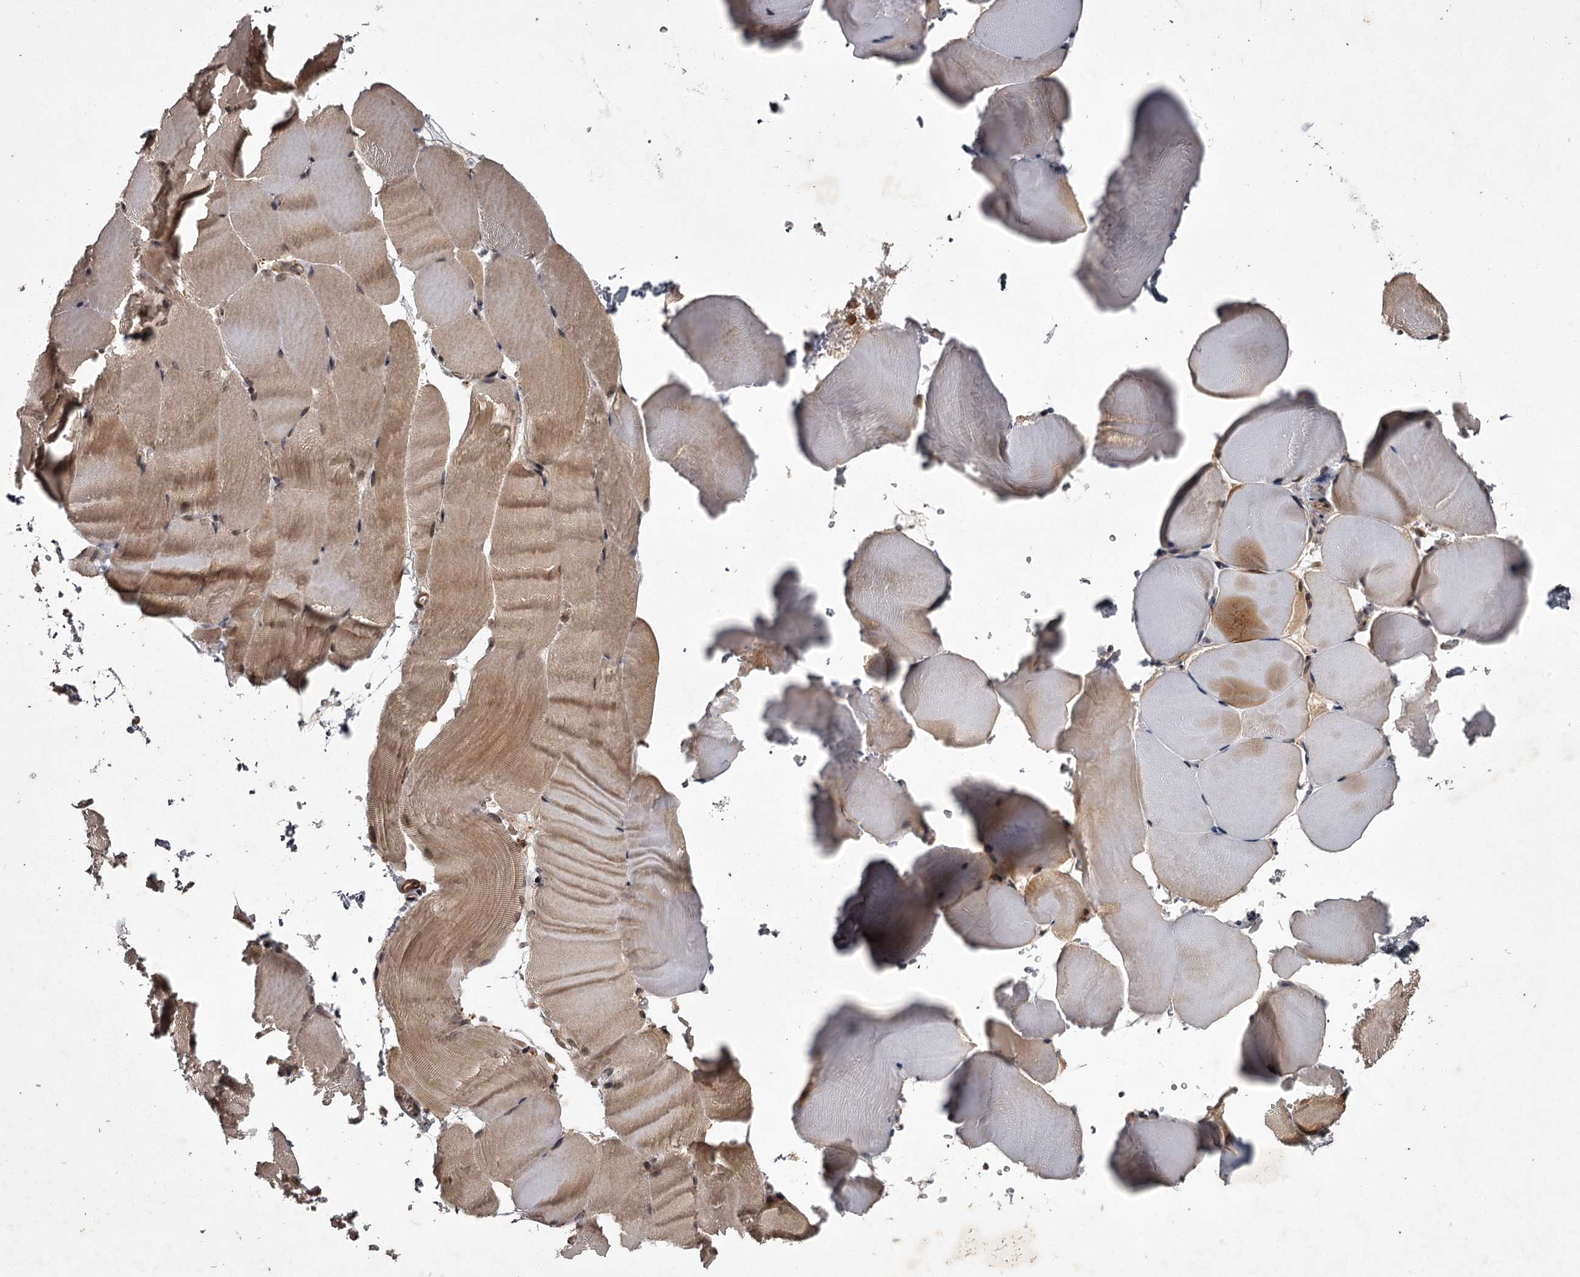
{"staining": {"intensity": "moderate", "quantity": "25%-75%", "location": "cytoplasmic/membranous"}, "tissue": "skeletal muscle", "cell_type": "Myocytes", "image_type": "normal", "snomed": [{"axis": "morphology", "description": "Normal tissue, NOS"}, {"axis": "topography", "description": "Skeletal muscle"}, {"axis": "topography", "description": "Parathyroid gland"}], "caption": "Protein expression analysis of normal human skeletal muscle reveals moderate cytoplasmic/membranous positivity in about 25%-75% of myocytes. Immunohistochemistry stains the protein in brown and the nuclei are stained blue.", "gene": "TBC1D23", "patient": {"sex": "female", "age": 37}}